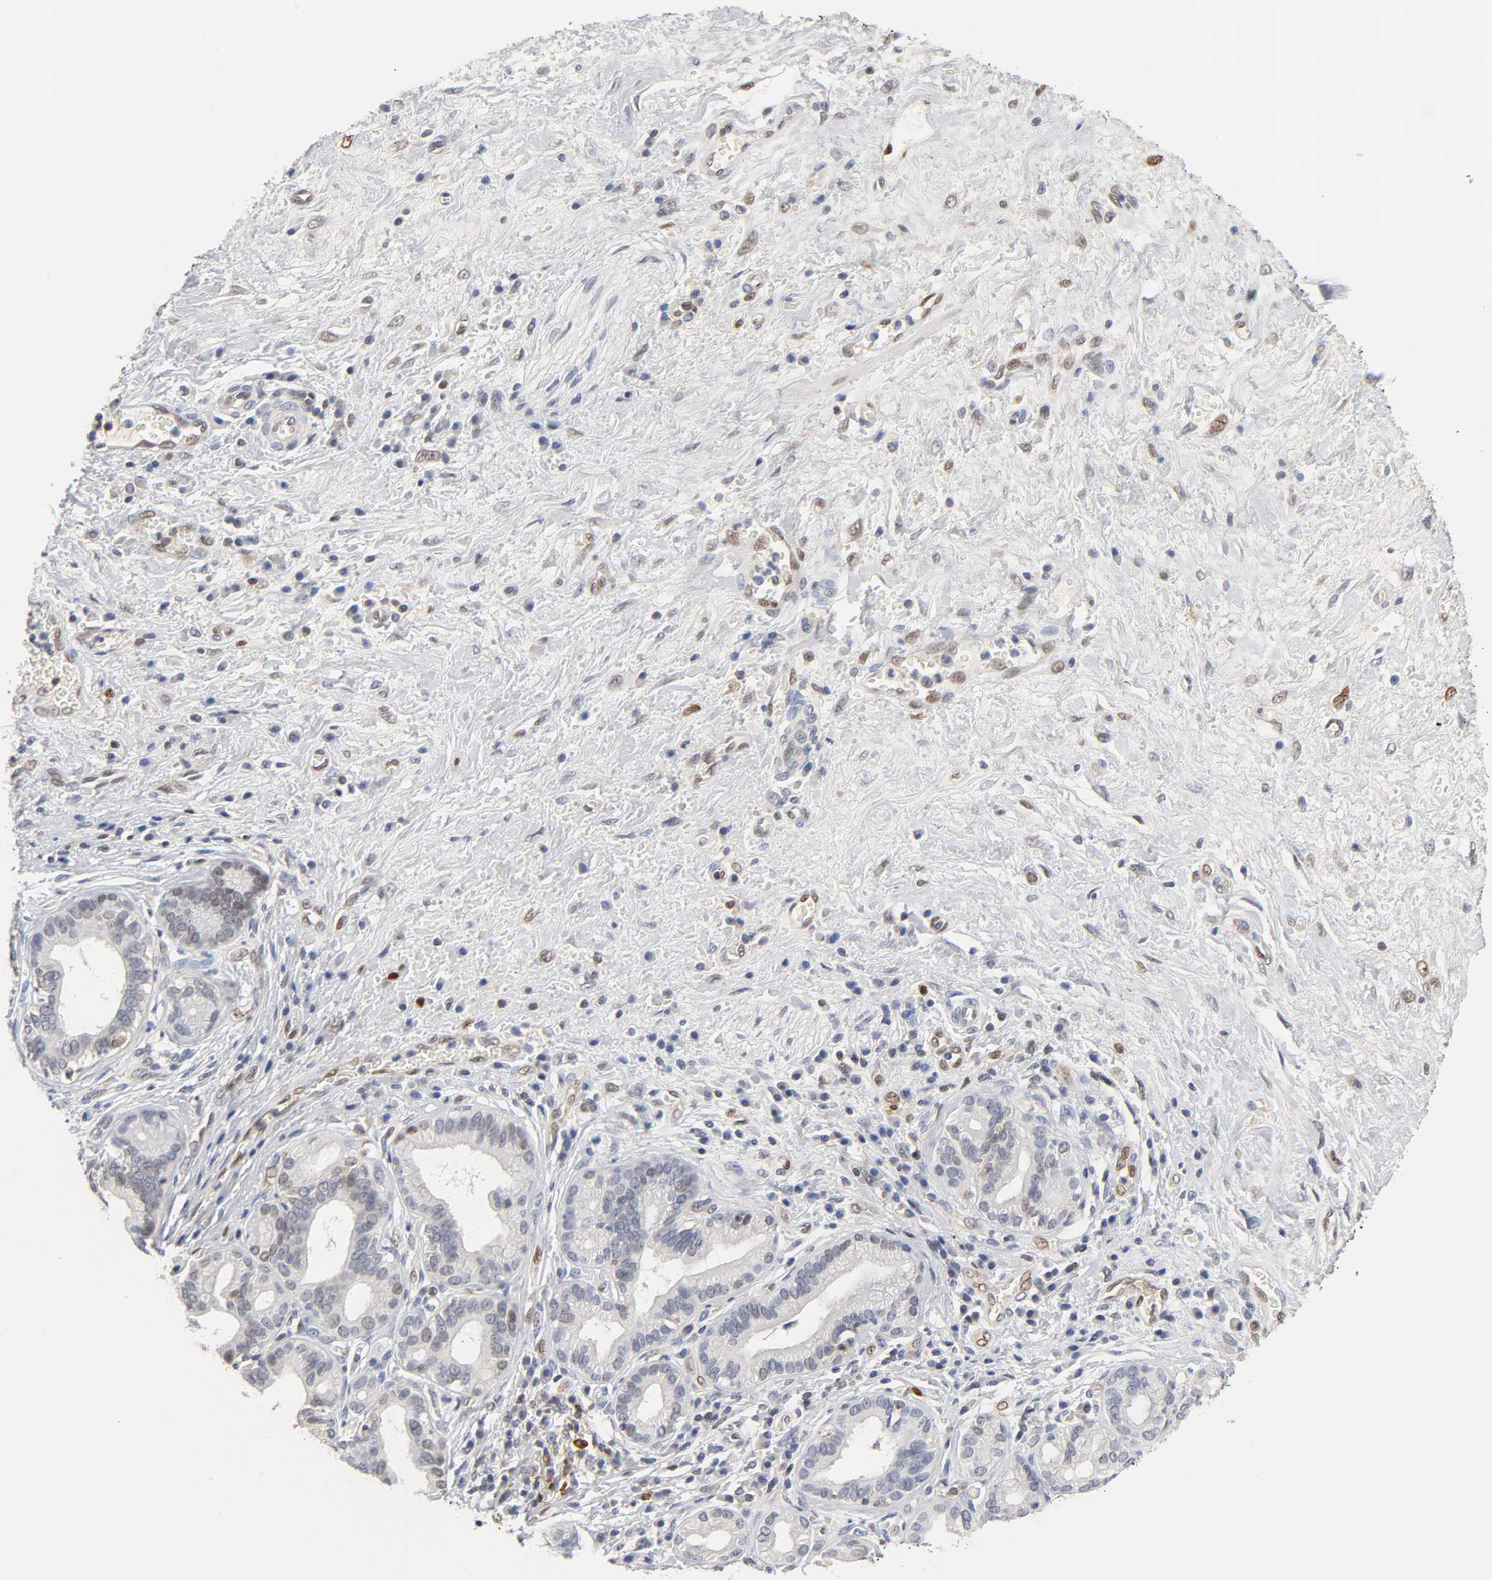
{"staining": {"intensity": "negative", "quantity": "none", "location": "none"}, "tissue": "pancreatic cancer", "cell_type": "Tumor cells", "image_type": "cancer", "snomed": [{"axis": "morphology", "description": "Adenocarcinoma, NOS"}, {"axis": "topography", "description": "Pancreas"}], "caption": "This is a image of IHC staining of pancreatic cancer, which shows no positivity in tumor cells.", "gene": "NFATC1", "patient": {"sex": "female", "age": 73}}